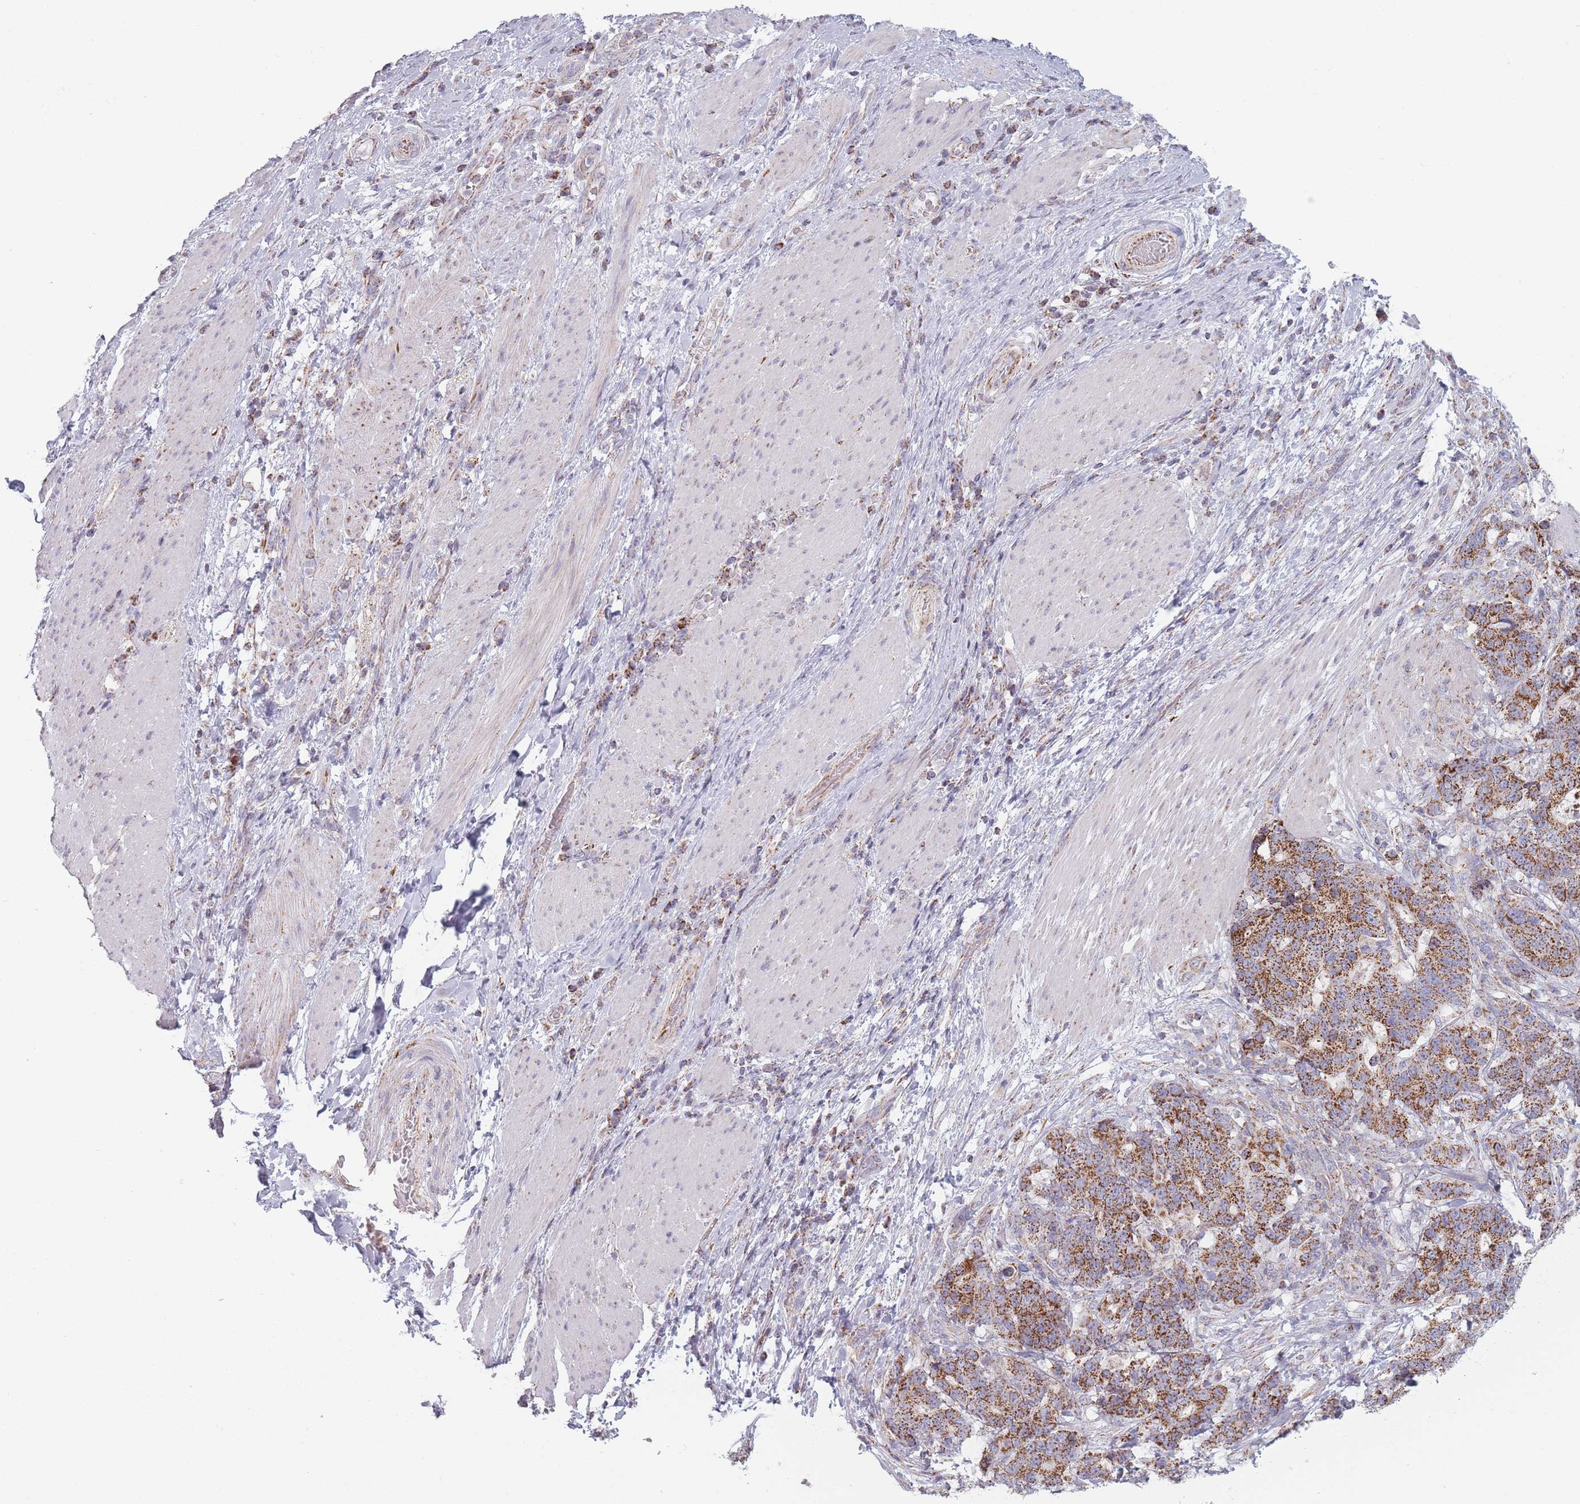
{"staining": {"intensity": "strong", "quantity": ">75%", "location": "cytoplasmic/membranous"}, "tissue": "stomach cancer", "cell_type": "Tumor cells", "image_type": "cancer", "snomed": [{"axis": "morphology", "description": "Normal tissue, NOS"}, {"axis": "morphology", "description": "Adenocarcinoma, NOS"}, {"axis": "topography", "description": "Stomach"}], "caption": "Immunohistochemistry of stomach cancer (adenocarcinoma) displays high levels of strong cytoplasmic/membranous positivity in approximately >75% of tumor cells. (DAB IHC with brightfield microscopy, high magnification).", "gene": "DCHS1", "patient": {"sex": "female", "age": 64}}